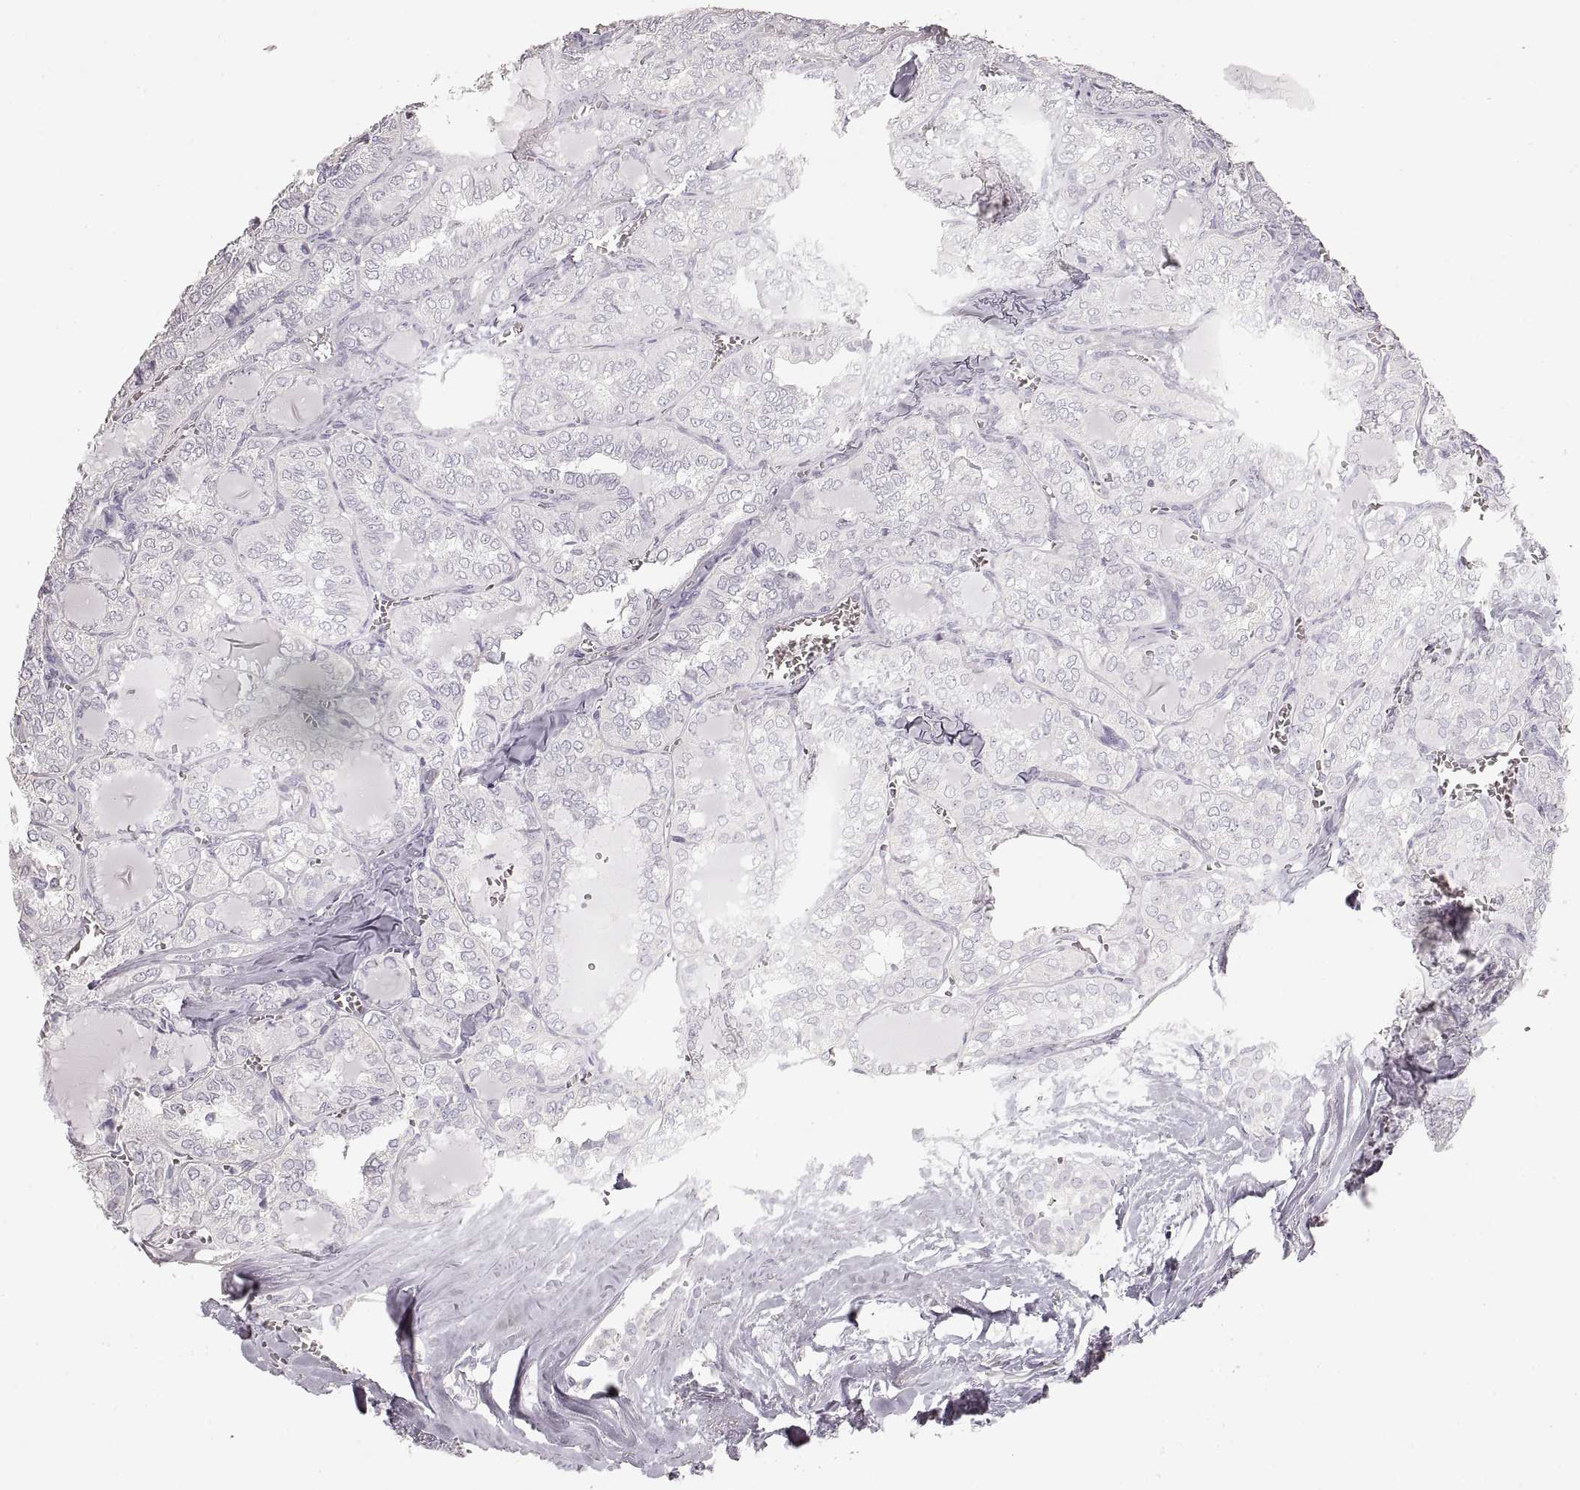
{"staining": {"intensity": "negative", "quantity": "none", "location": "none"}, "tissue": "thyroid cancer", "cell_type": "Tumor cells", "image_type": "cancer", "snomed": [{"axis": "morphology", "description": "Papillary adenocarcinoma, NOS"}, {"axis": "topography", "description": "Thyroid gland"}], "caption": "A high-resolution histopathology image shows IHC staining of papillary adenocarcinoma (thyroid), which exhibits no significant positivity in tumor cells.", "gene": "ZP3", "patient": {"sex": "female", "age": 41}}